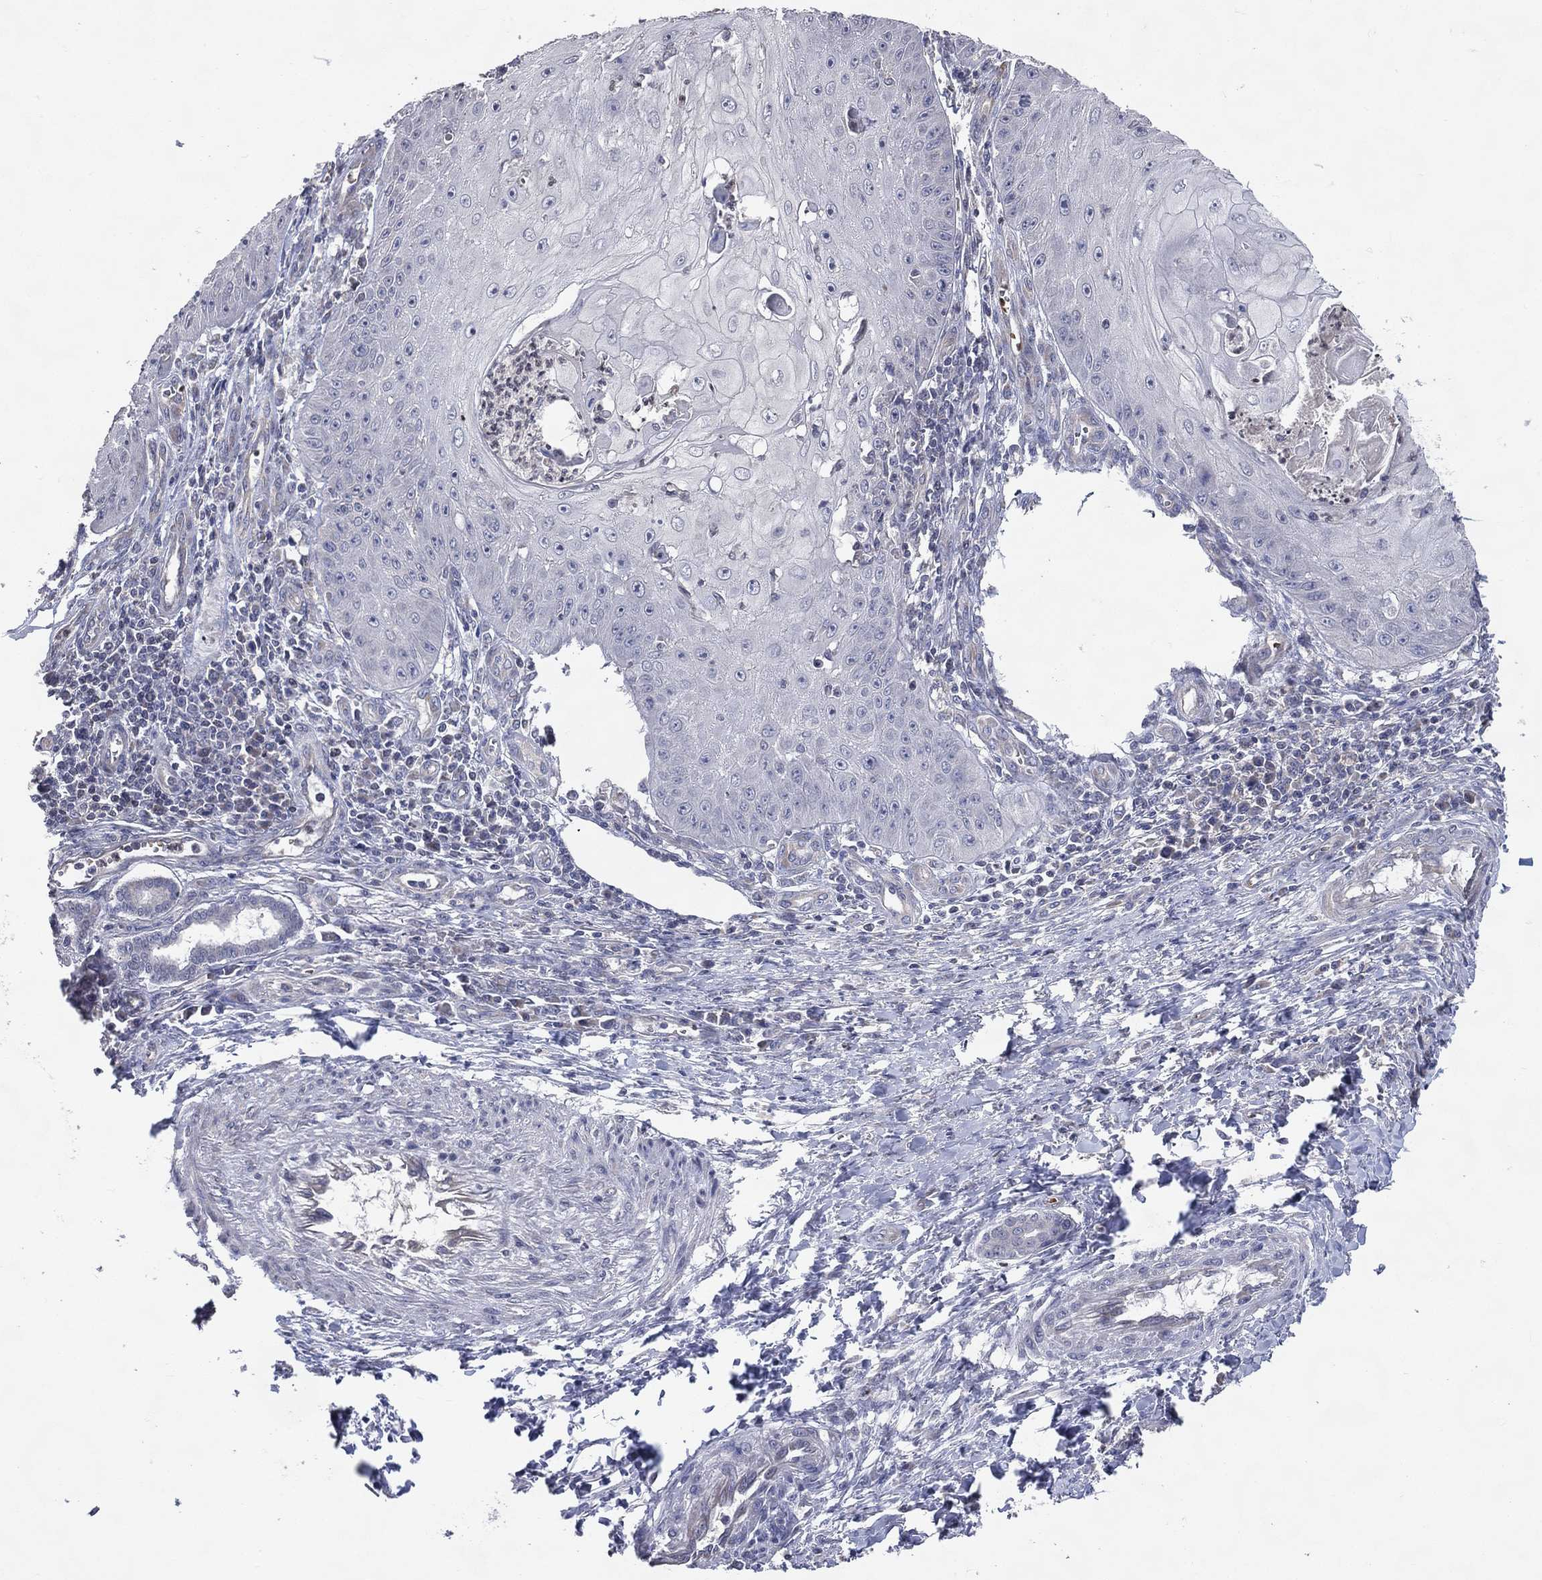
{"staining": {"intensity": "negative", "quantity": "none", "location": "none"}, "tissue": "skin cancer", "cell_type": "Tumor cells", "image_type": "cancer", "snomed": [{"axis": "morphology", "description": "Squamous cell carcinoma, NOS"}, {"axis": "topography", "description": "Skin"}], "caption": "An image of human skin cancer (squamous cell carcinoma) is negative for staining in tumor cells.", "gene": "DNAH7", "patient": {"sex": "male", "age": 70}}